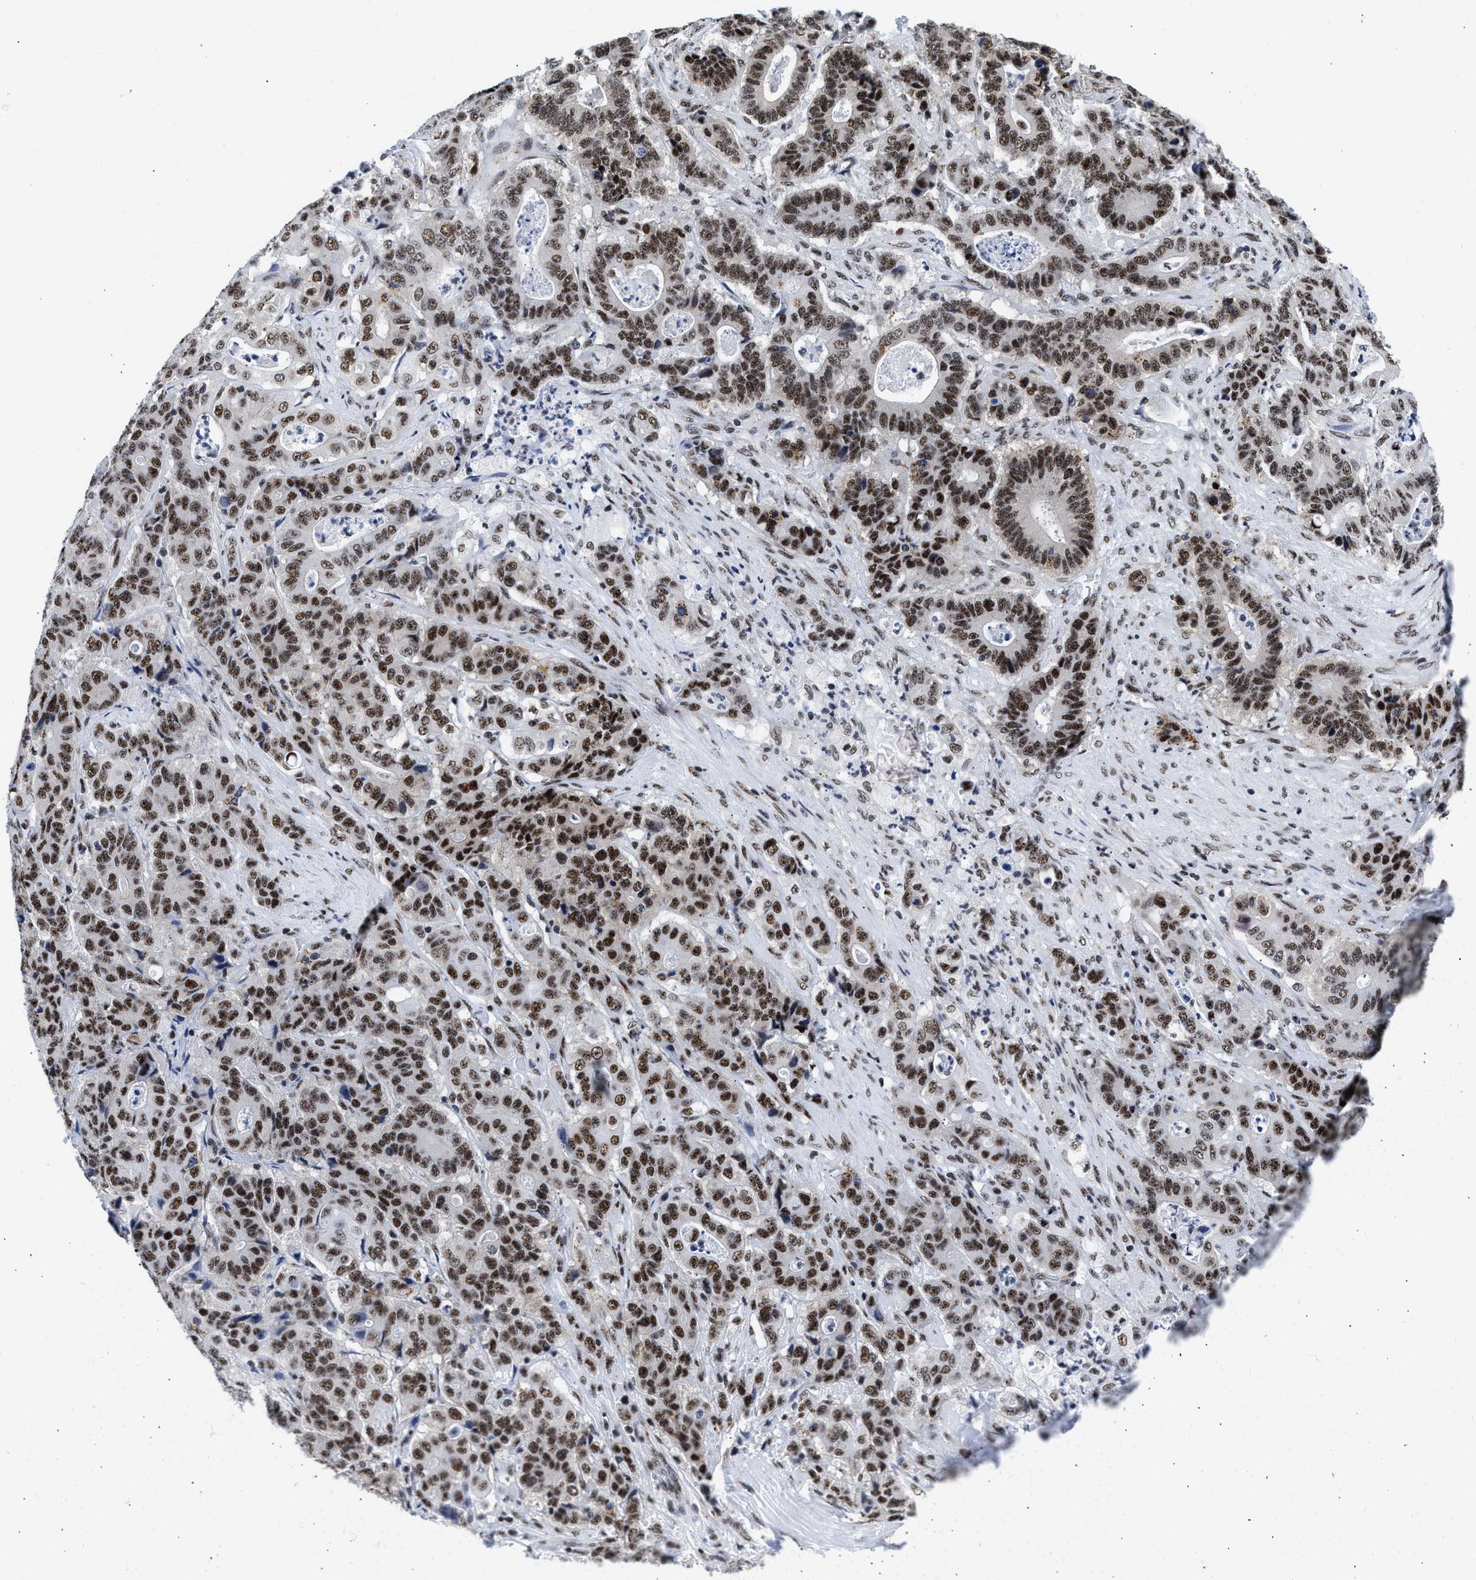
{"staining": {"intensity": "moderate", "quantity": ">75%", "location": "nuclear"}, "tissue": "stomach cancer", "cell_type": "Tumor cells", "image_type": "cancer", "snomed": [{"axis": "morphology", "description": "Adenocarcinoma, NOS"}, {"axis": "topography", "description": "Stomach"}], "caption": "Moderate nuclear protein expression is appreciated in about >75% of tumor cells in adenocarcinoma (stomach).", "gene": "RBM8A", "patient": {"sex": "female", "age": 73}}